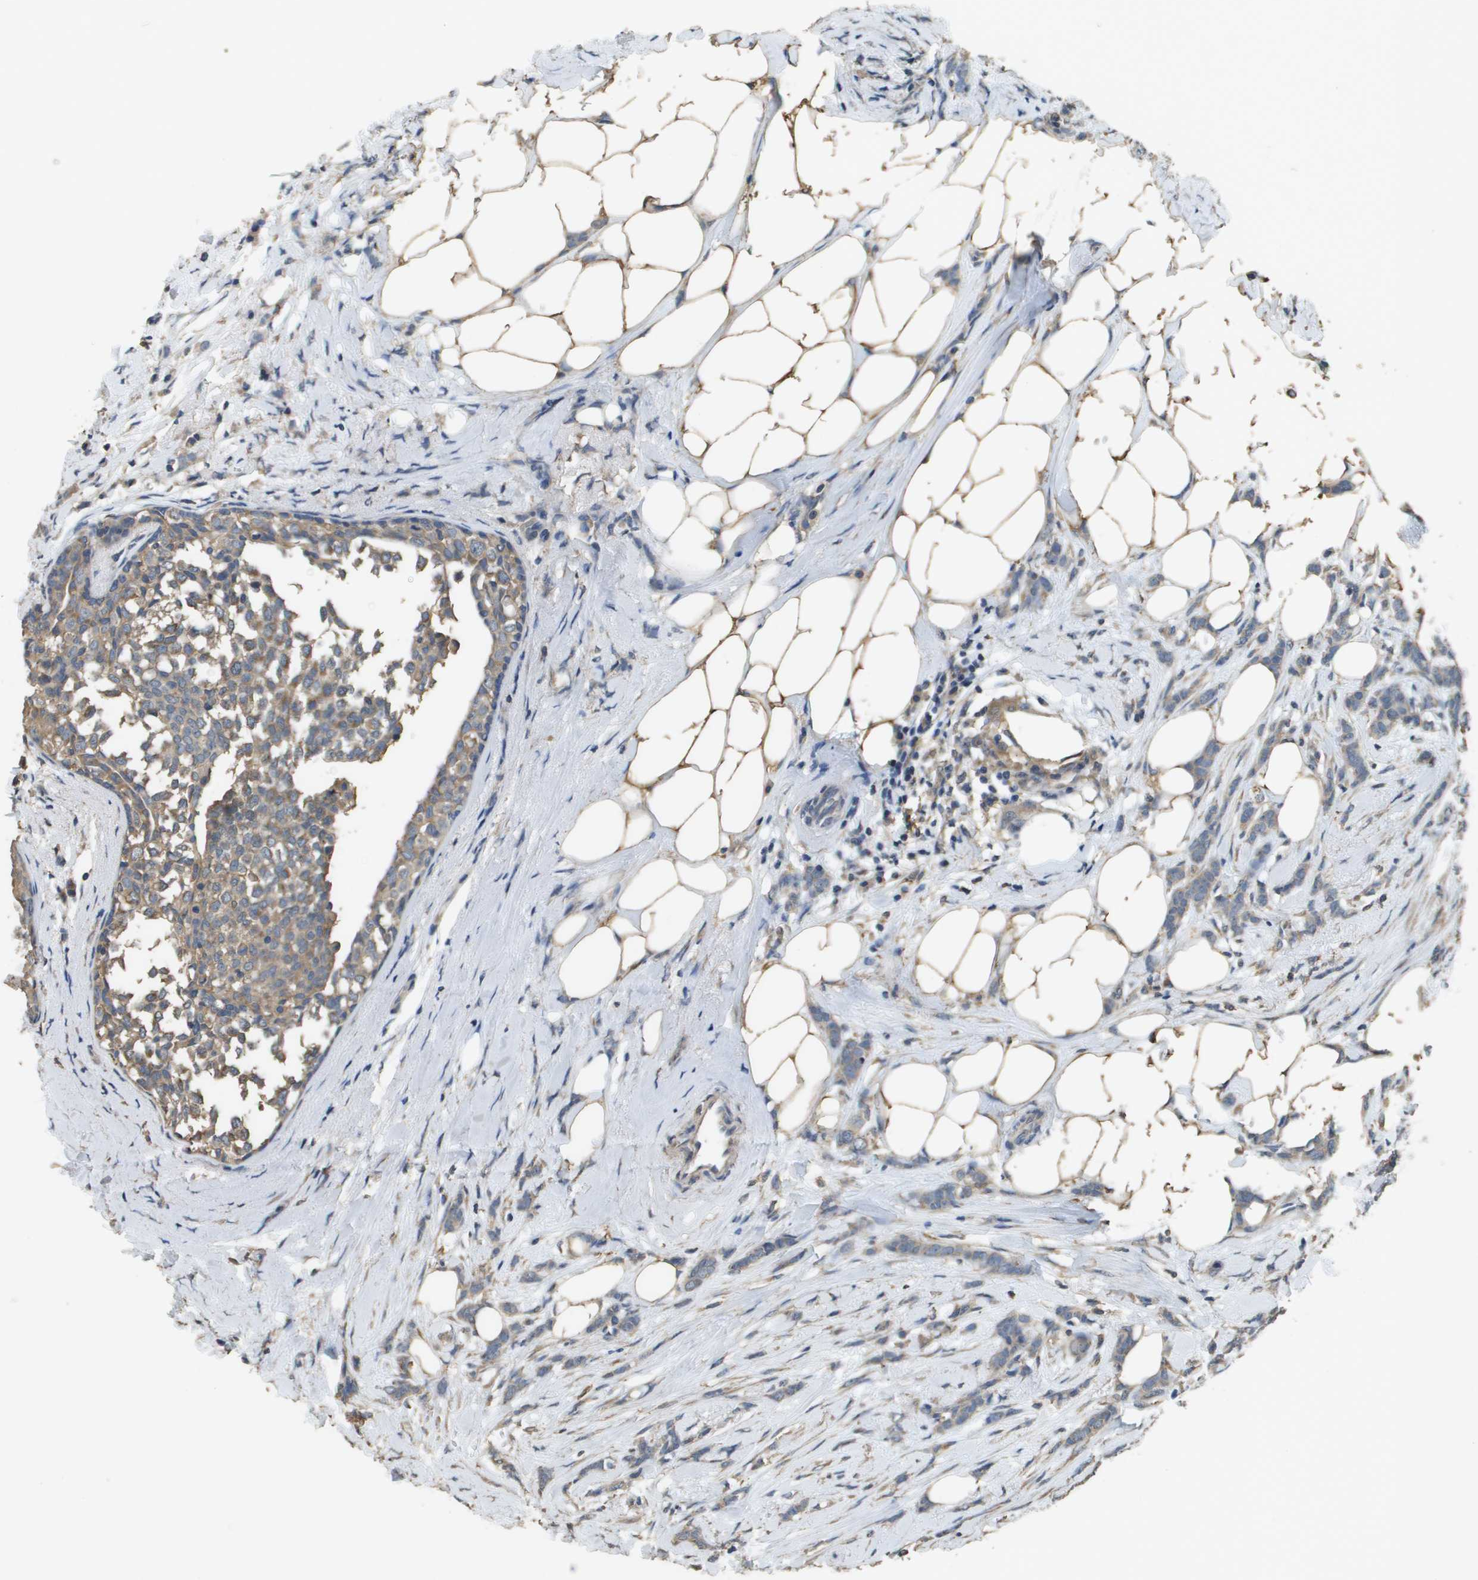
{"staining": {"intensity": "weak", "quantity": ">75%", "location": "cytoplasmic/membranous"}, "tissue": "breast cancer", "cell_type": "Tumor cells", "image_type": "cancer", "snomed": [{"axis": "morphology", "description": "Lobular carcinoma, in situ"}, {"axis": "morphology", "description": "Lobular carcinoma"}, {"axis": "topography", "description": "Breast"}], "caption": "A histopathology image showing weak cytoplasmic/membranous staining in approximately >75% of tumor cells in breast cancer (lobular carcinoma), as visualized by brown immunohistochemical staining.", "gene": "RAB6B", "patient": {"sex": "female", "age": 41}}